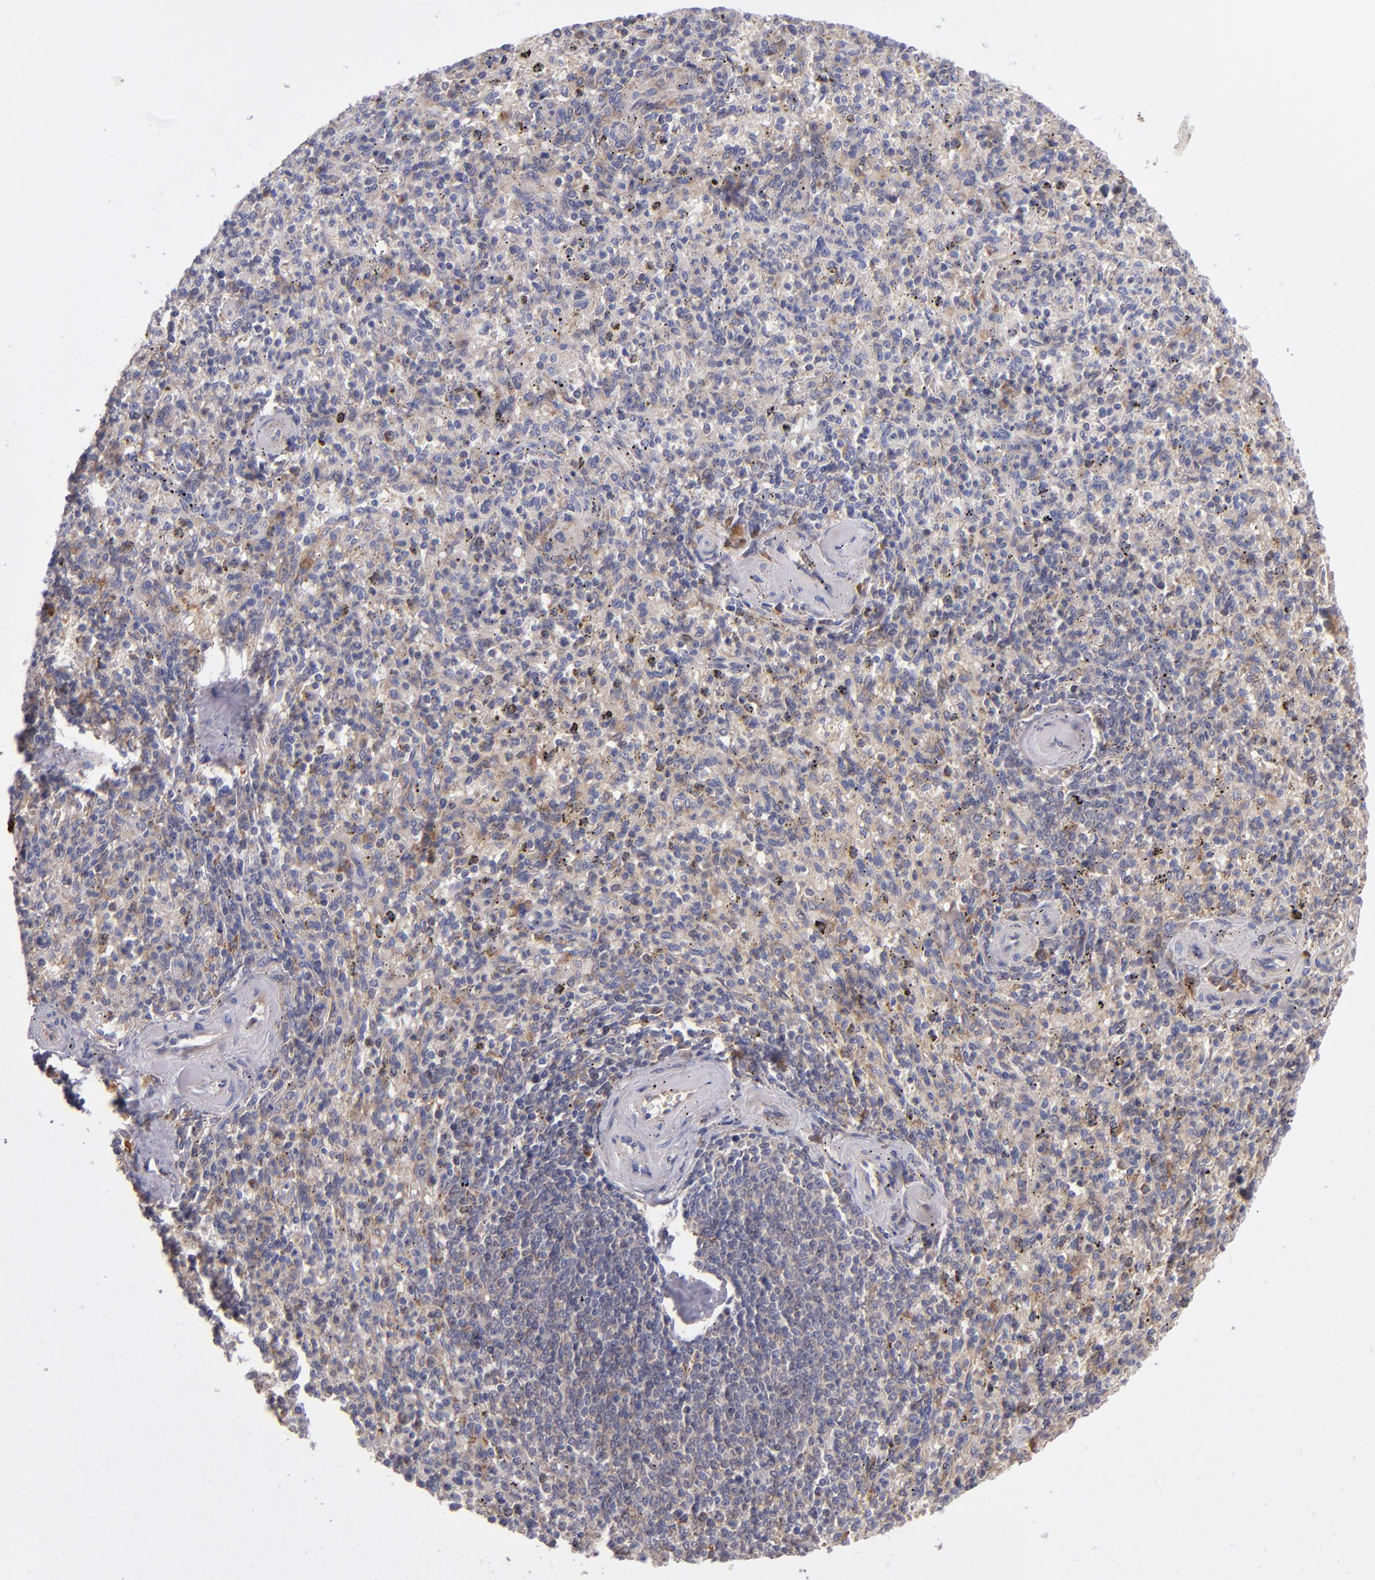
{"staining": {"intensity": "negative", "quantity": "none", "location": "none"}, "tissue": "spleen", "cell_type": "Cells in red pulp", "image_type": "normal", "snomed": [{"axis": "morphology", "description": "Normal tissue, NOS"}, {"axis": "topography", "description": "Spleen"}], "caption": "Immunohistochemical staining of normal spleen displays no significant positivity in cells in red pulp.", "gene": "IFIH1", "patient": {"sex": "male", "age": 72}}